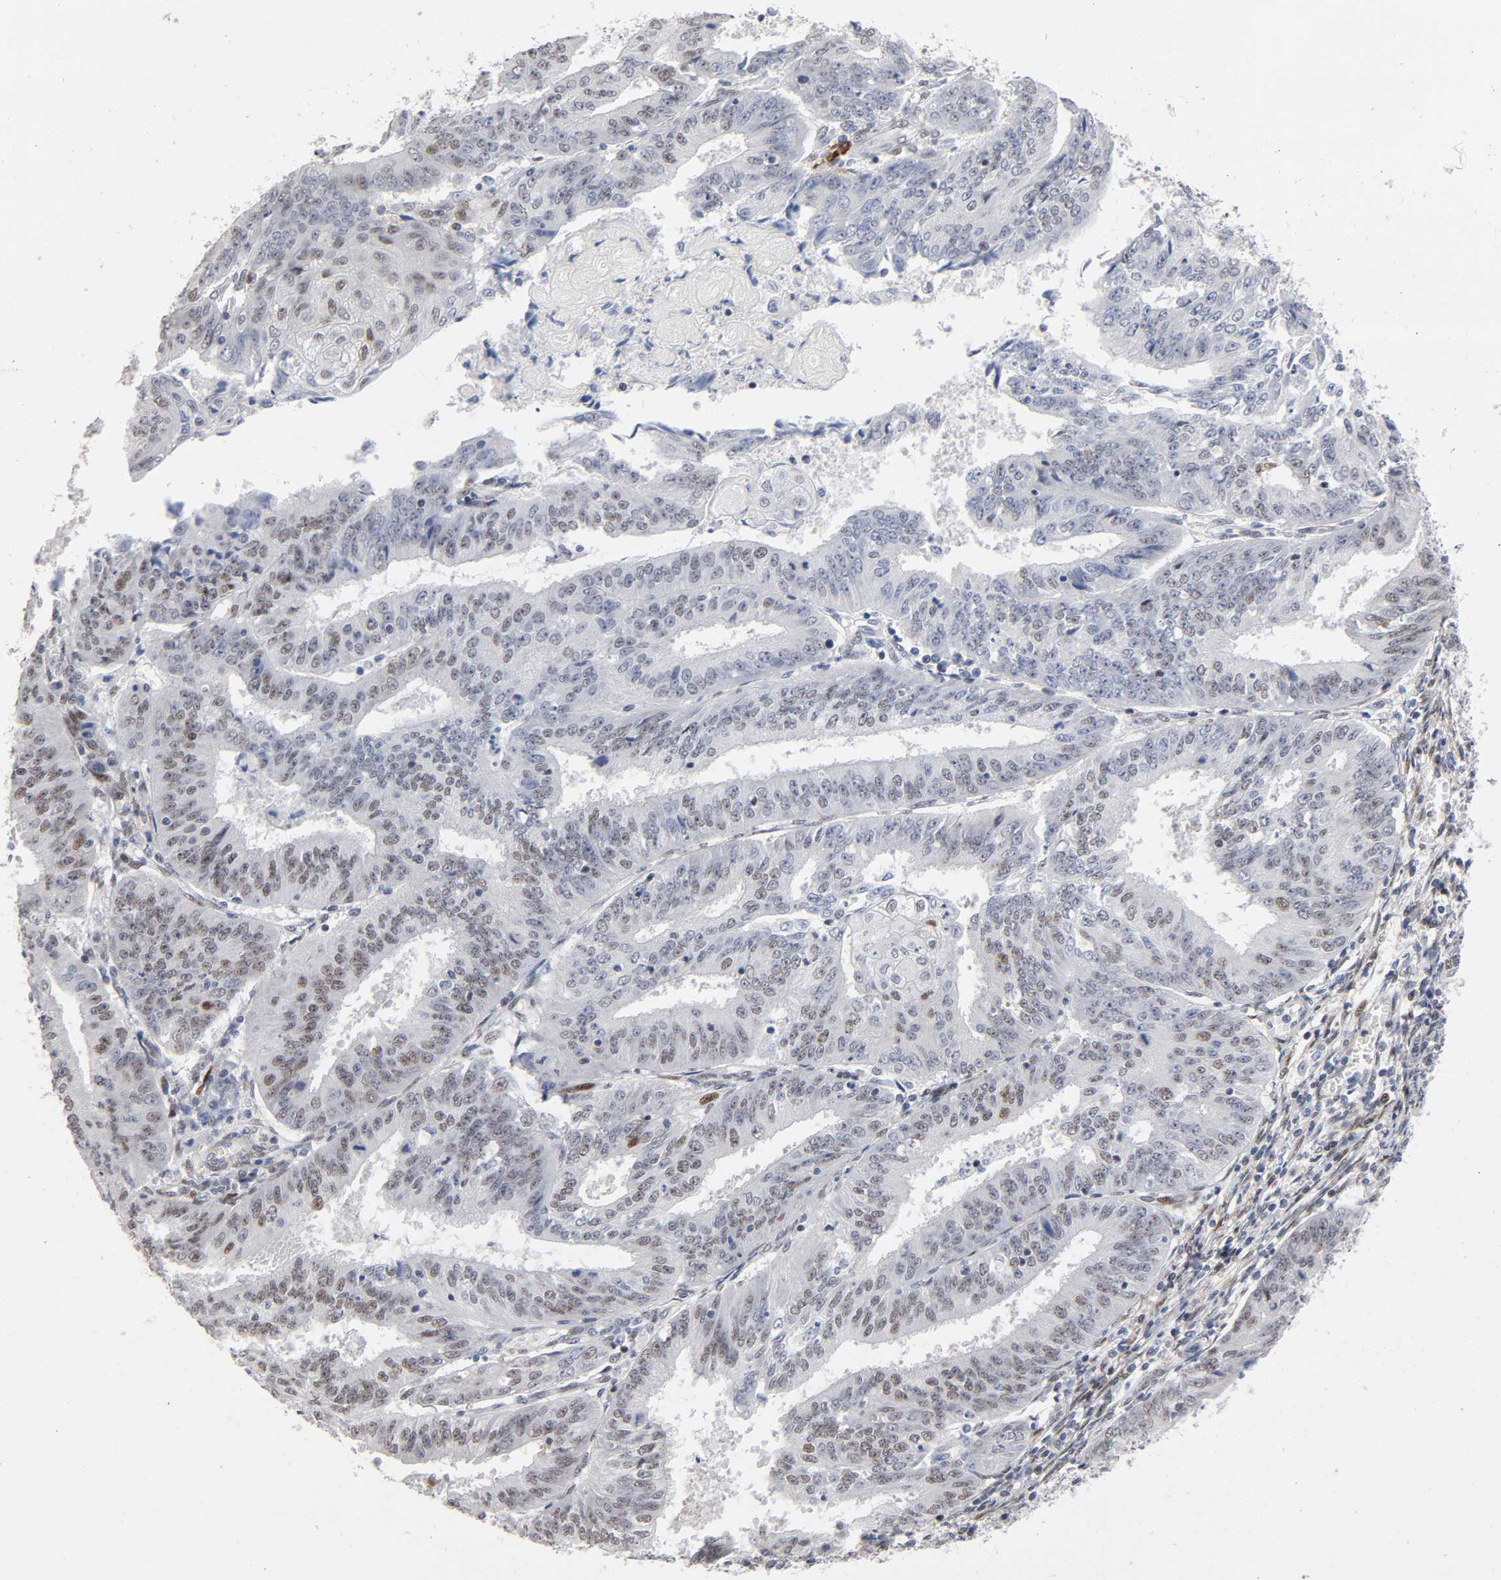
{"staining": {"intensity": "weak", "quantity": "25%-75%", "location": "nuclear"}, "tissue": "endometrial cancer", "cell_type": "Tumor cells", "image_type": "cancer", "snomed": [{"axis": "morphology", "description": "Adenocarcinoma, NOS"}, {"axis": "topography", "description": "Endometrium"}], "caption": "Tumor cells display low levels of weak nuclear expression in about 25%-75% of cells in endometrial cancer.", "gene": "STK38", "patient": {"sex": "female", "age": 42}}